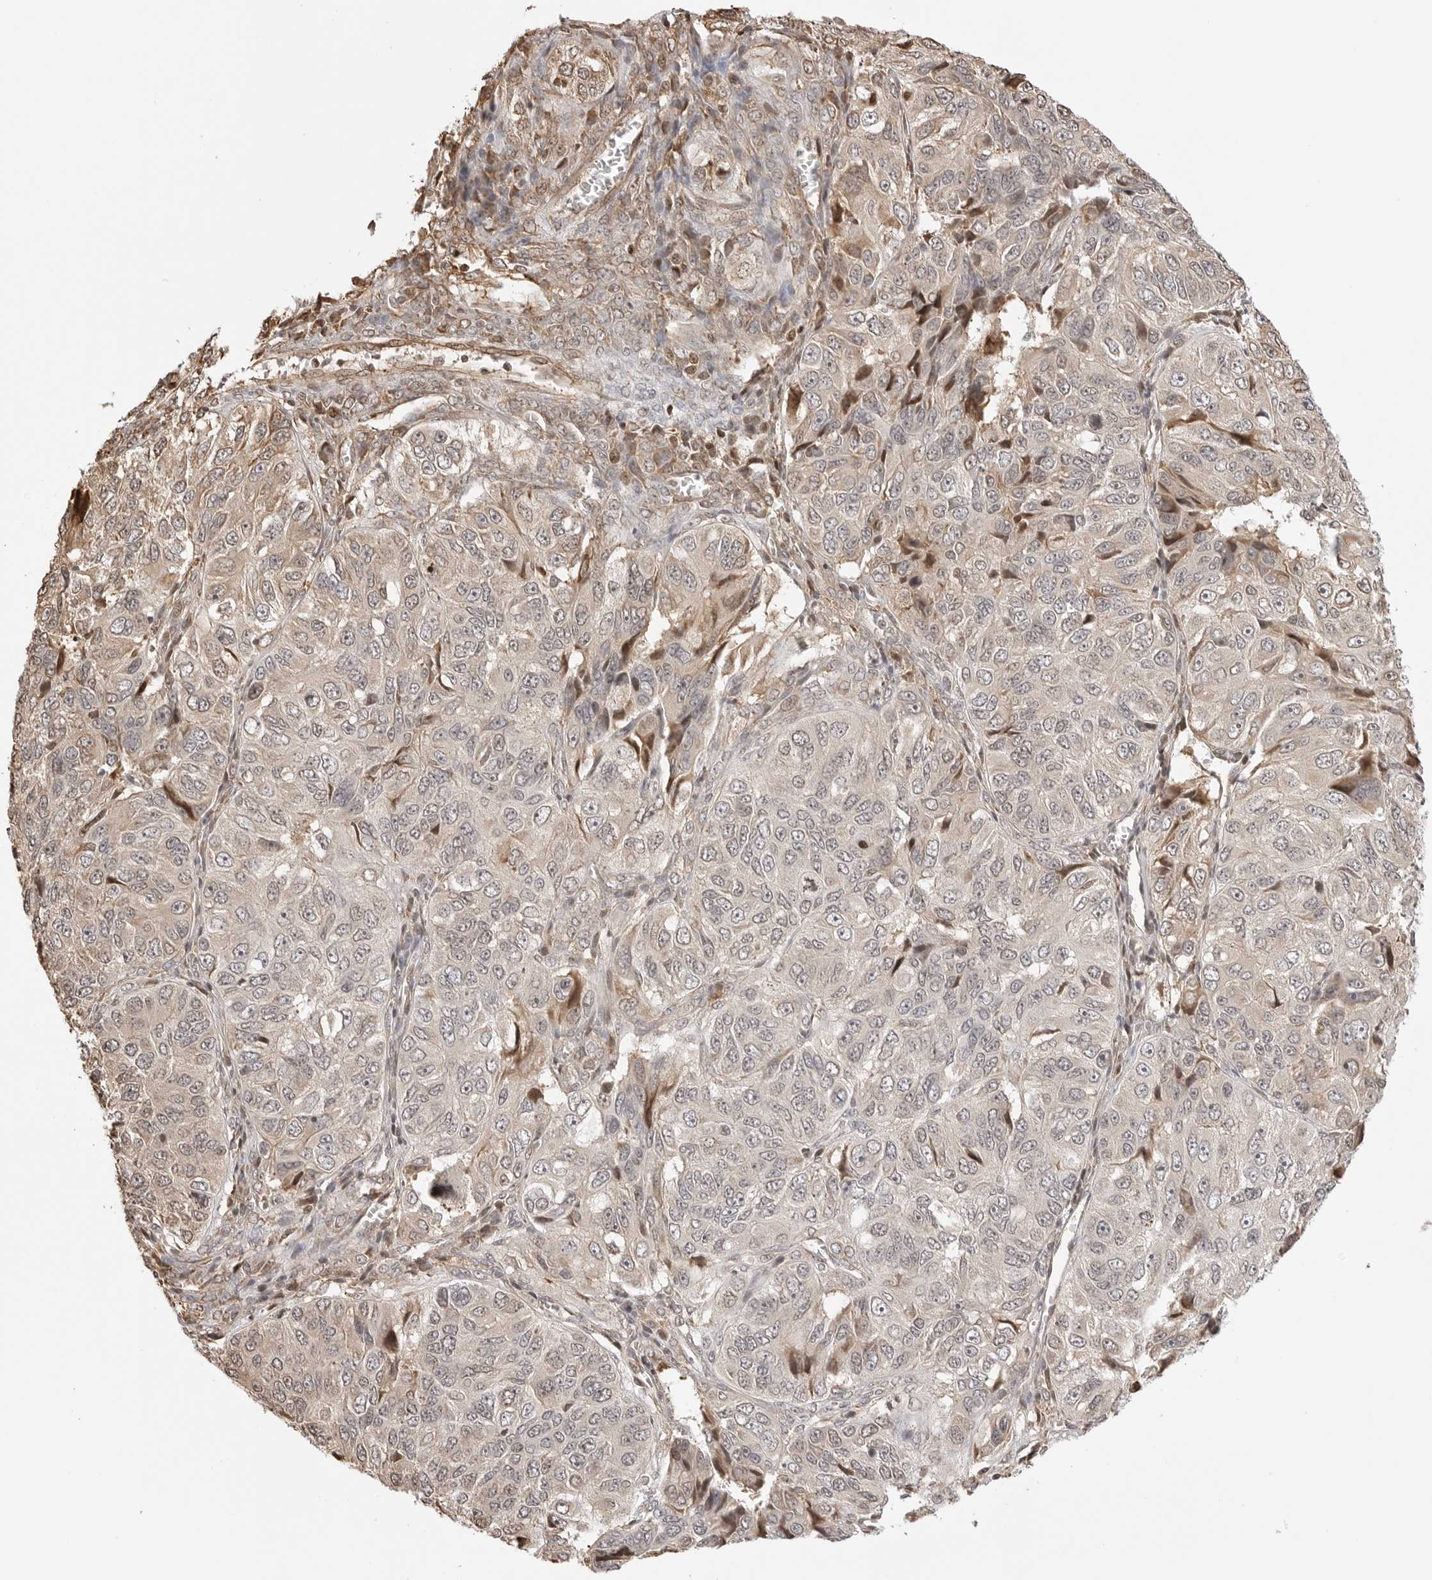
{"staining": {"intensity": "weak", "quantity": "<25%", "location": "cytoplasmic/membranous,nuclear"}, "tissue": "ovarian cancer", "cell_type": "Tumor cells", "image_type": "cancer", "snomed": [{"axis": "morphology", "description": "Carcinoma, endometroid"}, {"axis": "topography", "description": "Ovary"}], "caption": "Tumor cells show no significant expression in ovarian cancer.", "gene": "FKBP14", "patient": {"sex": "female", "age": 51}}